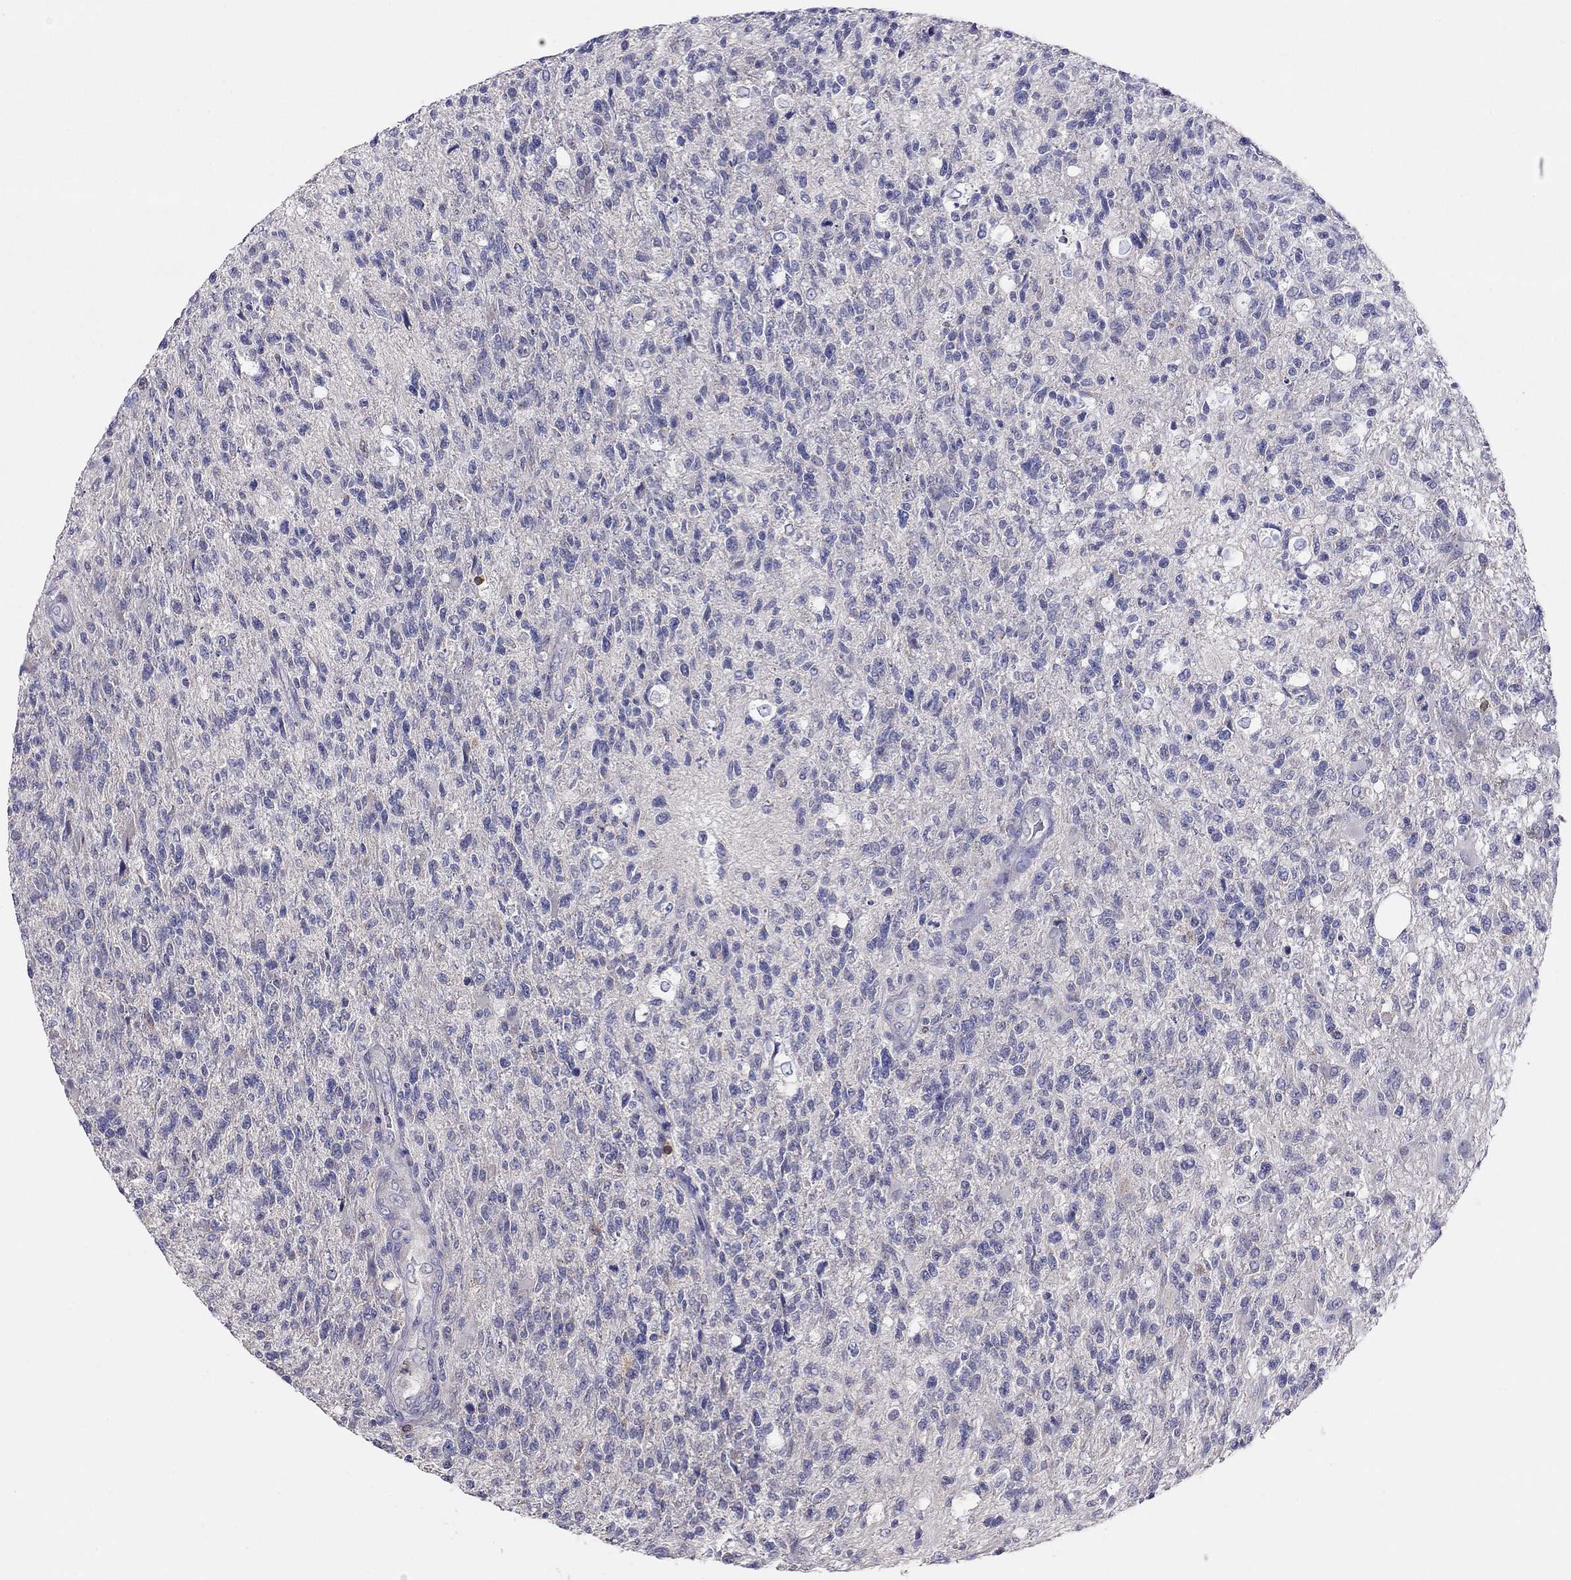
{"staining": {"intensity": "negative", "quantity": "none", "location": "none"}, "tissue": "glioma", "cell_type": "Tumor cells", "image_type": "cancer", "snomed": [{"axis": "morphology", "description": "Glioma, malignant, High grade"}, {"axis": "topography", "description": "Brain"}], "caption": "Tumor cells show no significant protein expression in glioma. (Stains: DAB IHC with hematoxylin counter stain, Microscopy: brightfield microscopy at high magnification).", "gene": "CITED1", "patient": {"sex": "male", "age": 56}}